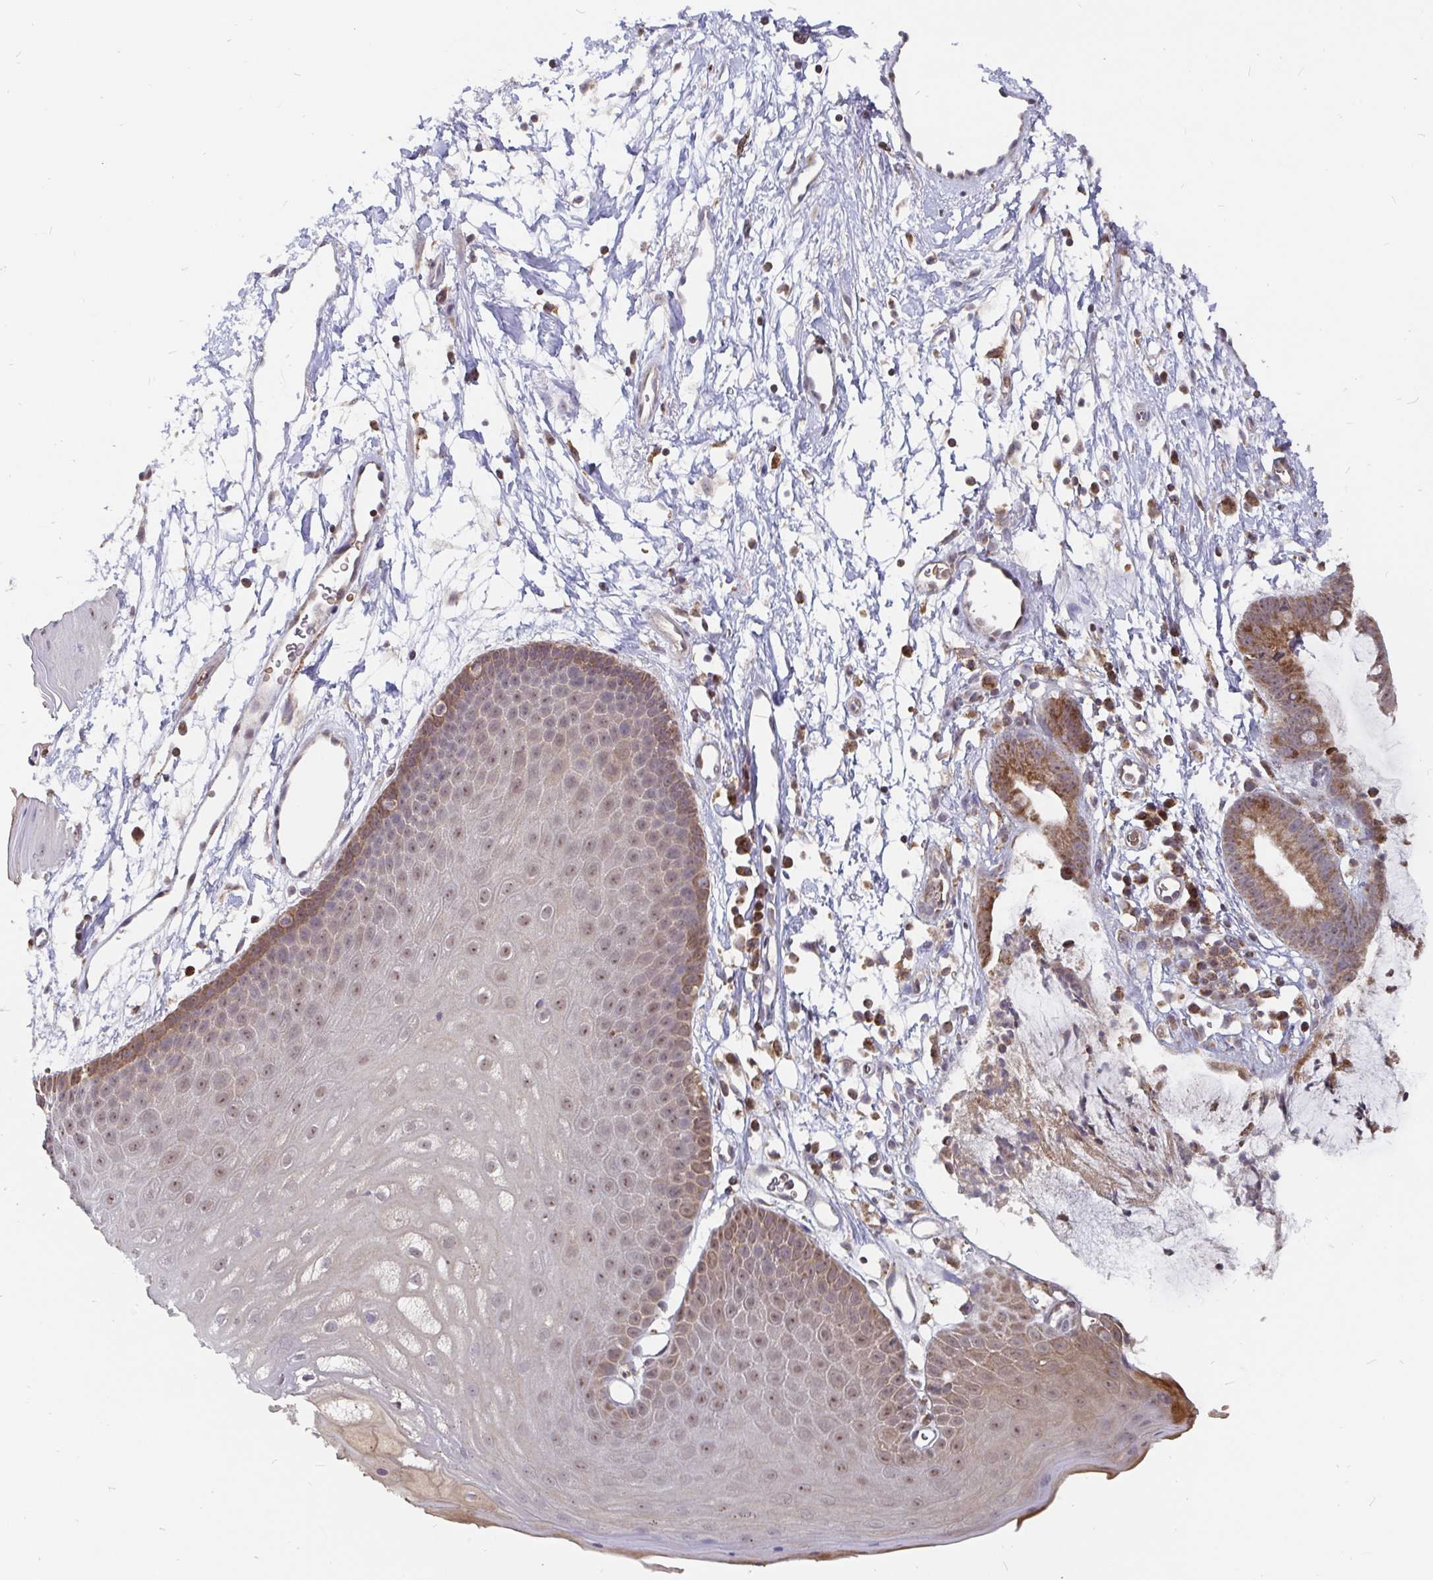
{"staining": {"intensity": "strong", "quantity": "25%-75%", "location": "cytoplasmic/membranous,nuclear"}, "tissue": "skin", "cell_type": "Epidermal cells", "image_type": "normal", "snomed": [{"axis": "morphology", "description": "Normal tissue, NOS"}, {"axis": "topography", "description": "Anal"}], "caption": "Skin stained with a brown dye reveals strong cytoplasmic/membranous,nuclear positive positivity in approximately 25%-75% of epidermal cells.", "gene": "PDF", "patient": {"sex": "male", "age": 53}}